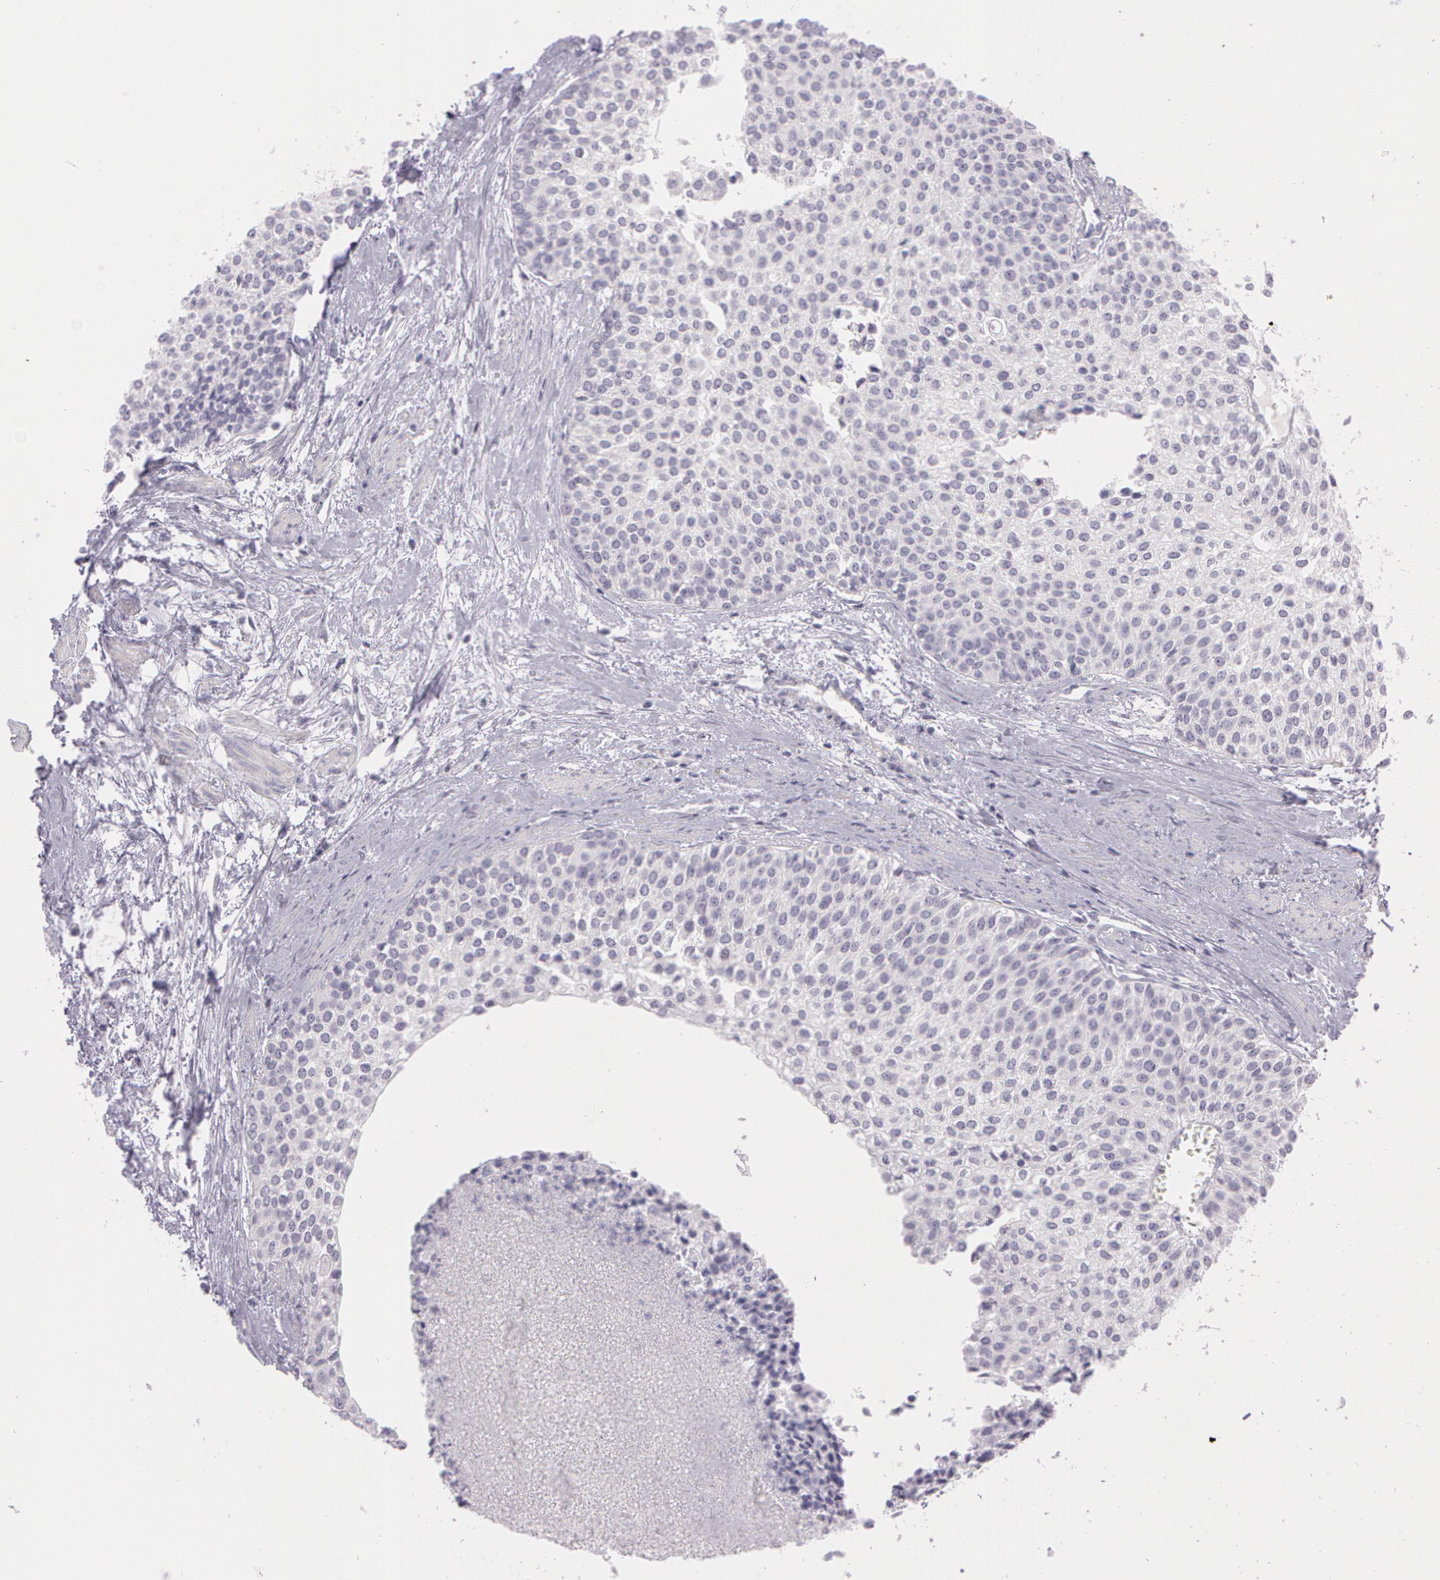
{"staining": {"intensity": "negative", "quantity": "none", "location": "none"}, "tissue": "urothelial cancer", "cell_type": "Tumor cells", "image_type": "cancer", "snomed": [{"axis": "morphology", "description": "Urothelial carcinoma, Low grade"}, {"axis": "topography", "description": "Urinary bladder"}], "caption": "Immunohistochemistry photomicrograph of human urothelial carcinoma (low-grade) stained for a protein (brown), which shows no expression in tumor cells.", "gene": "OTC", "patient": {"sex": "female", "age": 73}}